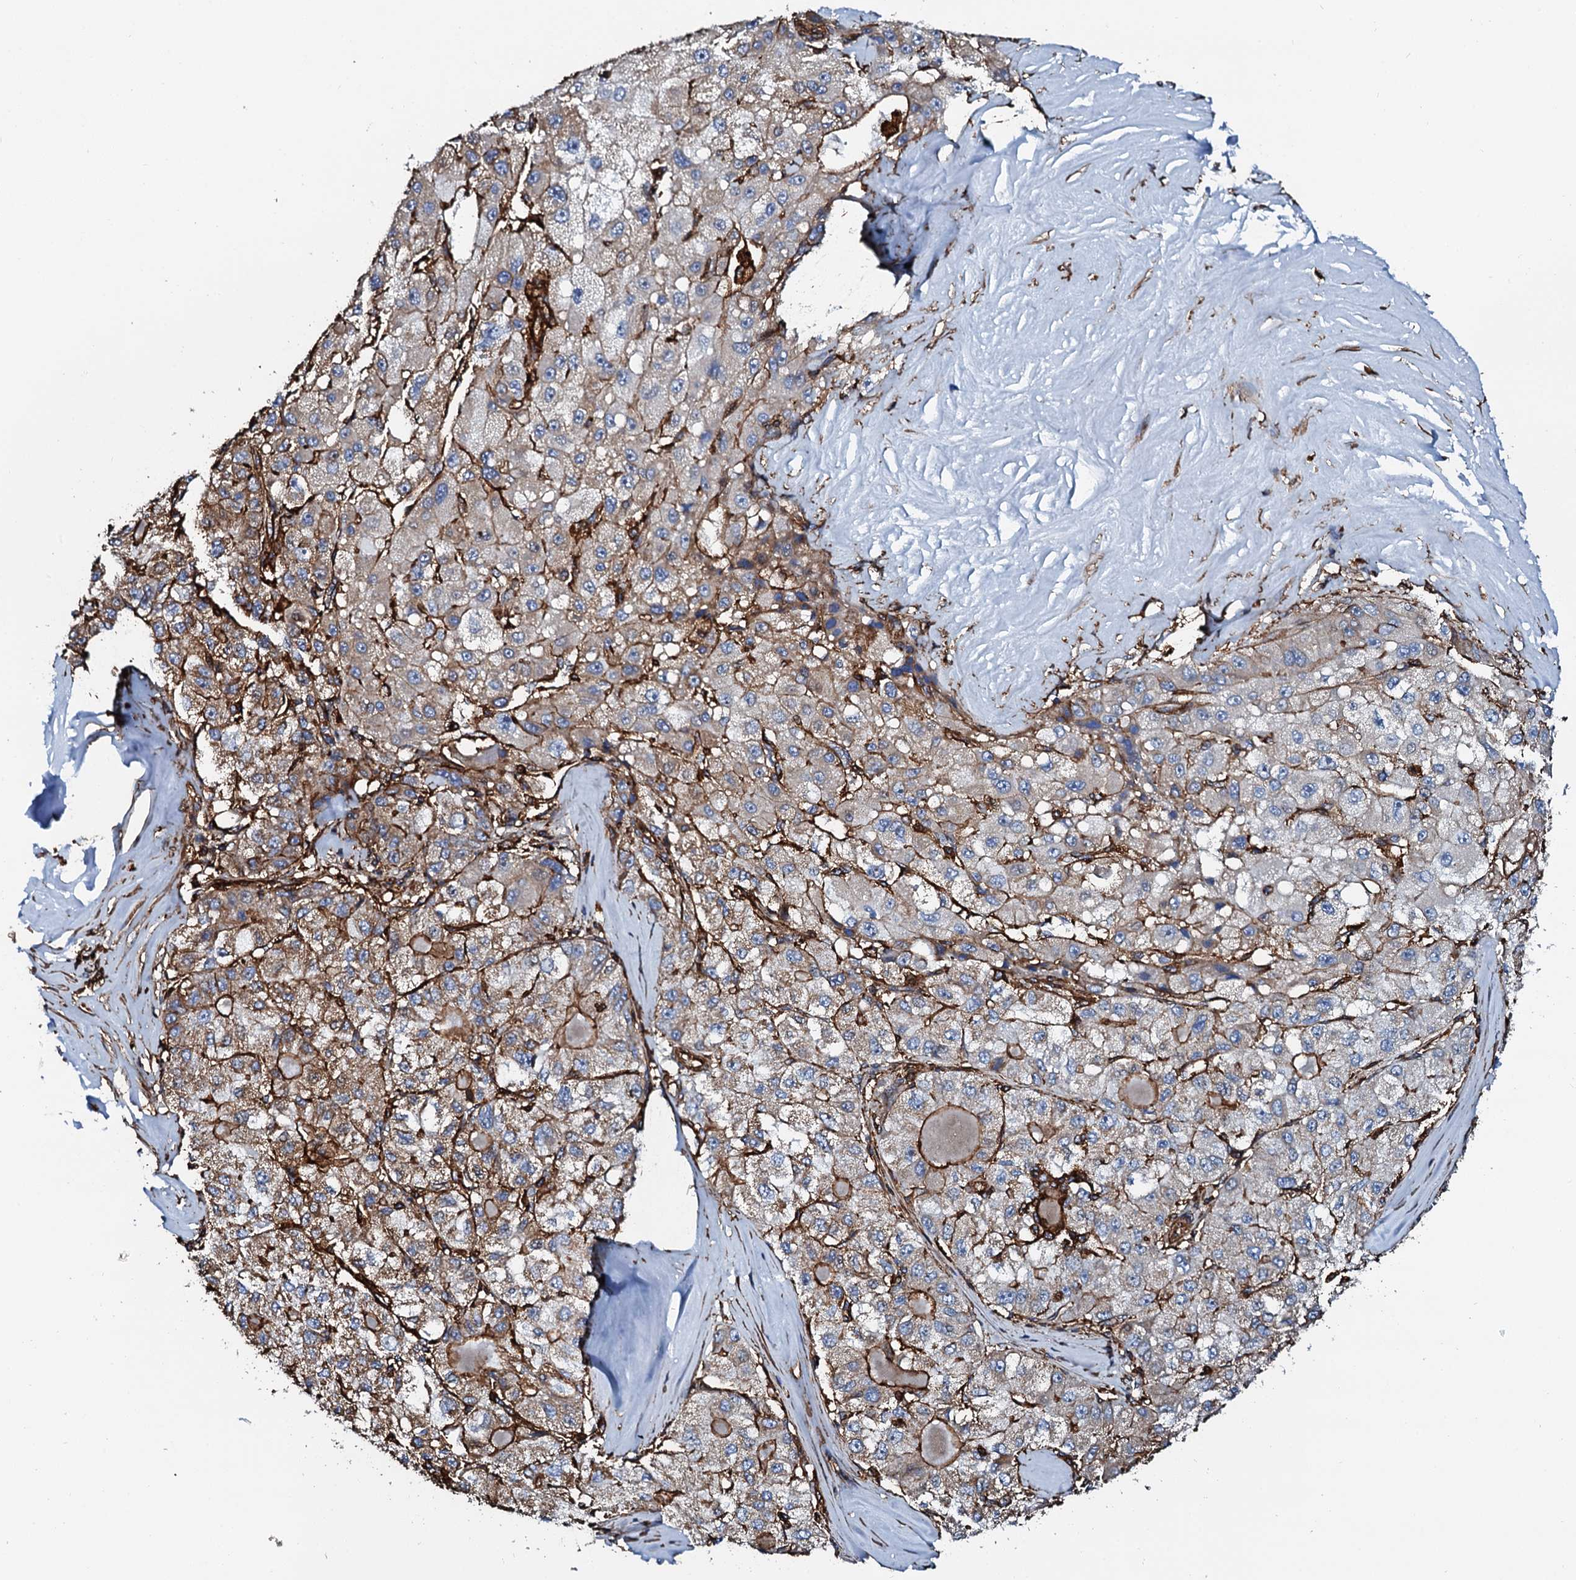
{"staining": {"intensity": "moderate", "quantity": ">75%", "location": "cytoplasmic/membranous"}, "tissue": "liver cancer", "cell_type": "Tumor cells", "image_type": "cancer", "snomed": [{"axis": "morphology", "description": "Carcinoma, Hepatocellular, NOS"}, {"axis": "topography", "description": "Liver"}], "caption": "Hepatocellular carcinoma (liver) tissue displays moderate cytoplasmic/membranous positivity in about >75% of tumor cells Immunohistochemistry stains the protein in brown and the nuclei are stained blue.", "gene": "INTS10", "patient": {"sex": "male", "age": 80}}